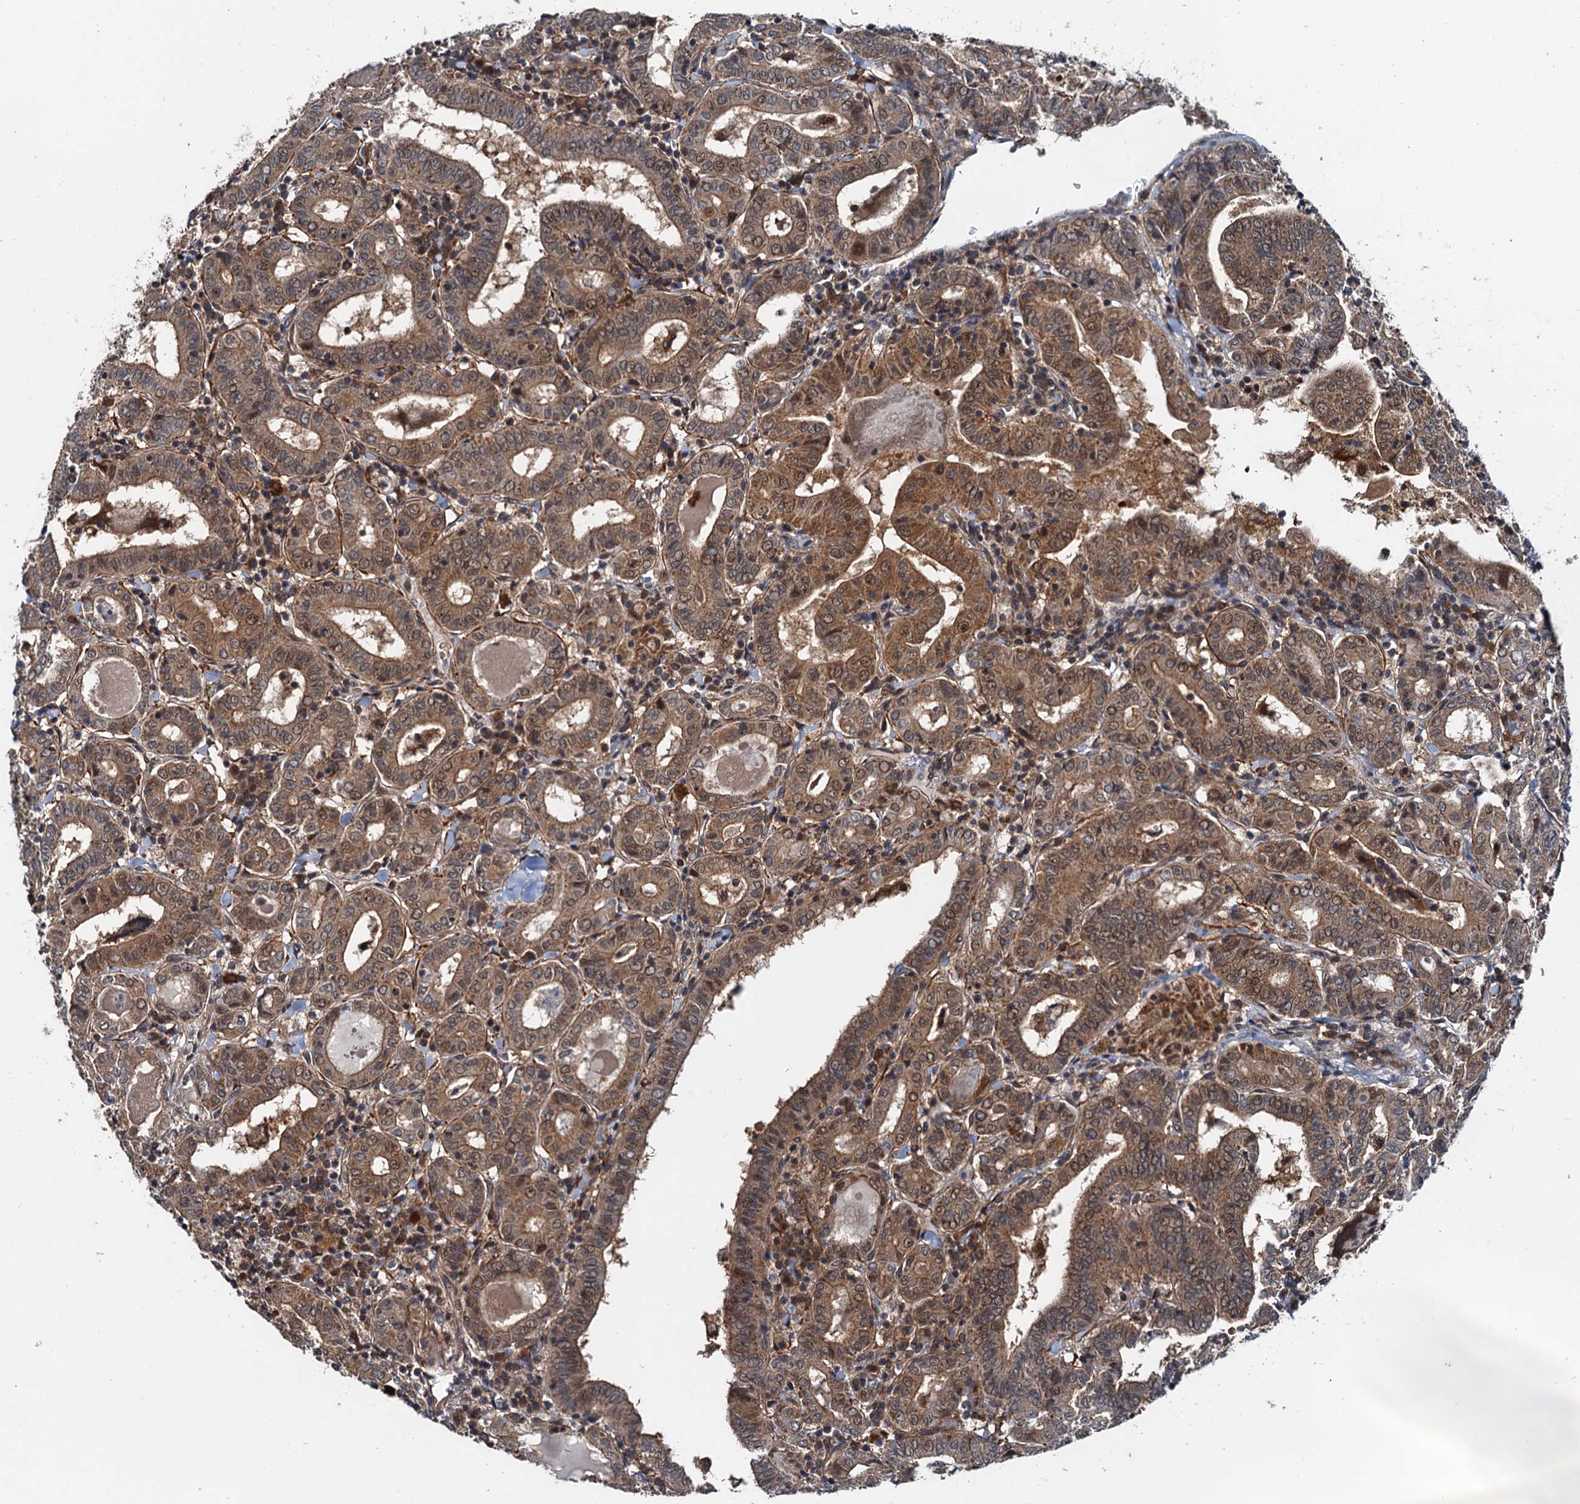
{"staining": {"intensity": "moderate", "quantity": ">75%", "location": "cytoplasmic/membranous,nuclear"}, "tissue": "thyroid cancer", "cell_type": "Tumor cells", "image_type": "cancer", "snomed": [{"axis": "morphology", "description": "Papillary adenocarcinoma, NOS"}, {"axis": "topography", "description": "Thyroid gland"}], "caption": "Moderate cytoplasmic/membranous and nuclear protein positivity is seen in approximately >75% of tumor cells in thyroid cancer (papillary adenocarcinoma). (DAB IHC with brightfield microscopy, high magnification).", "gene": "AAGAB", "patient": {"sex": "female", "age": 72}}